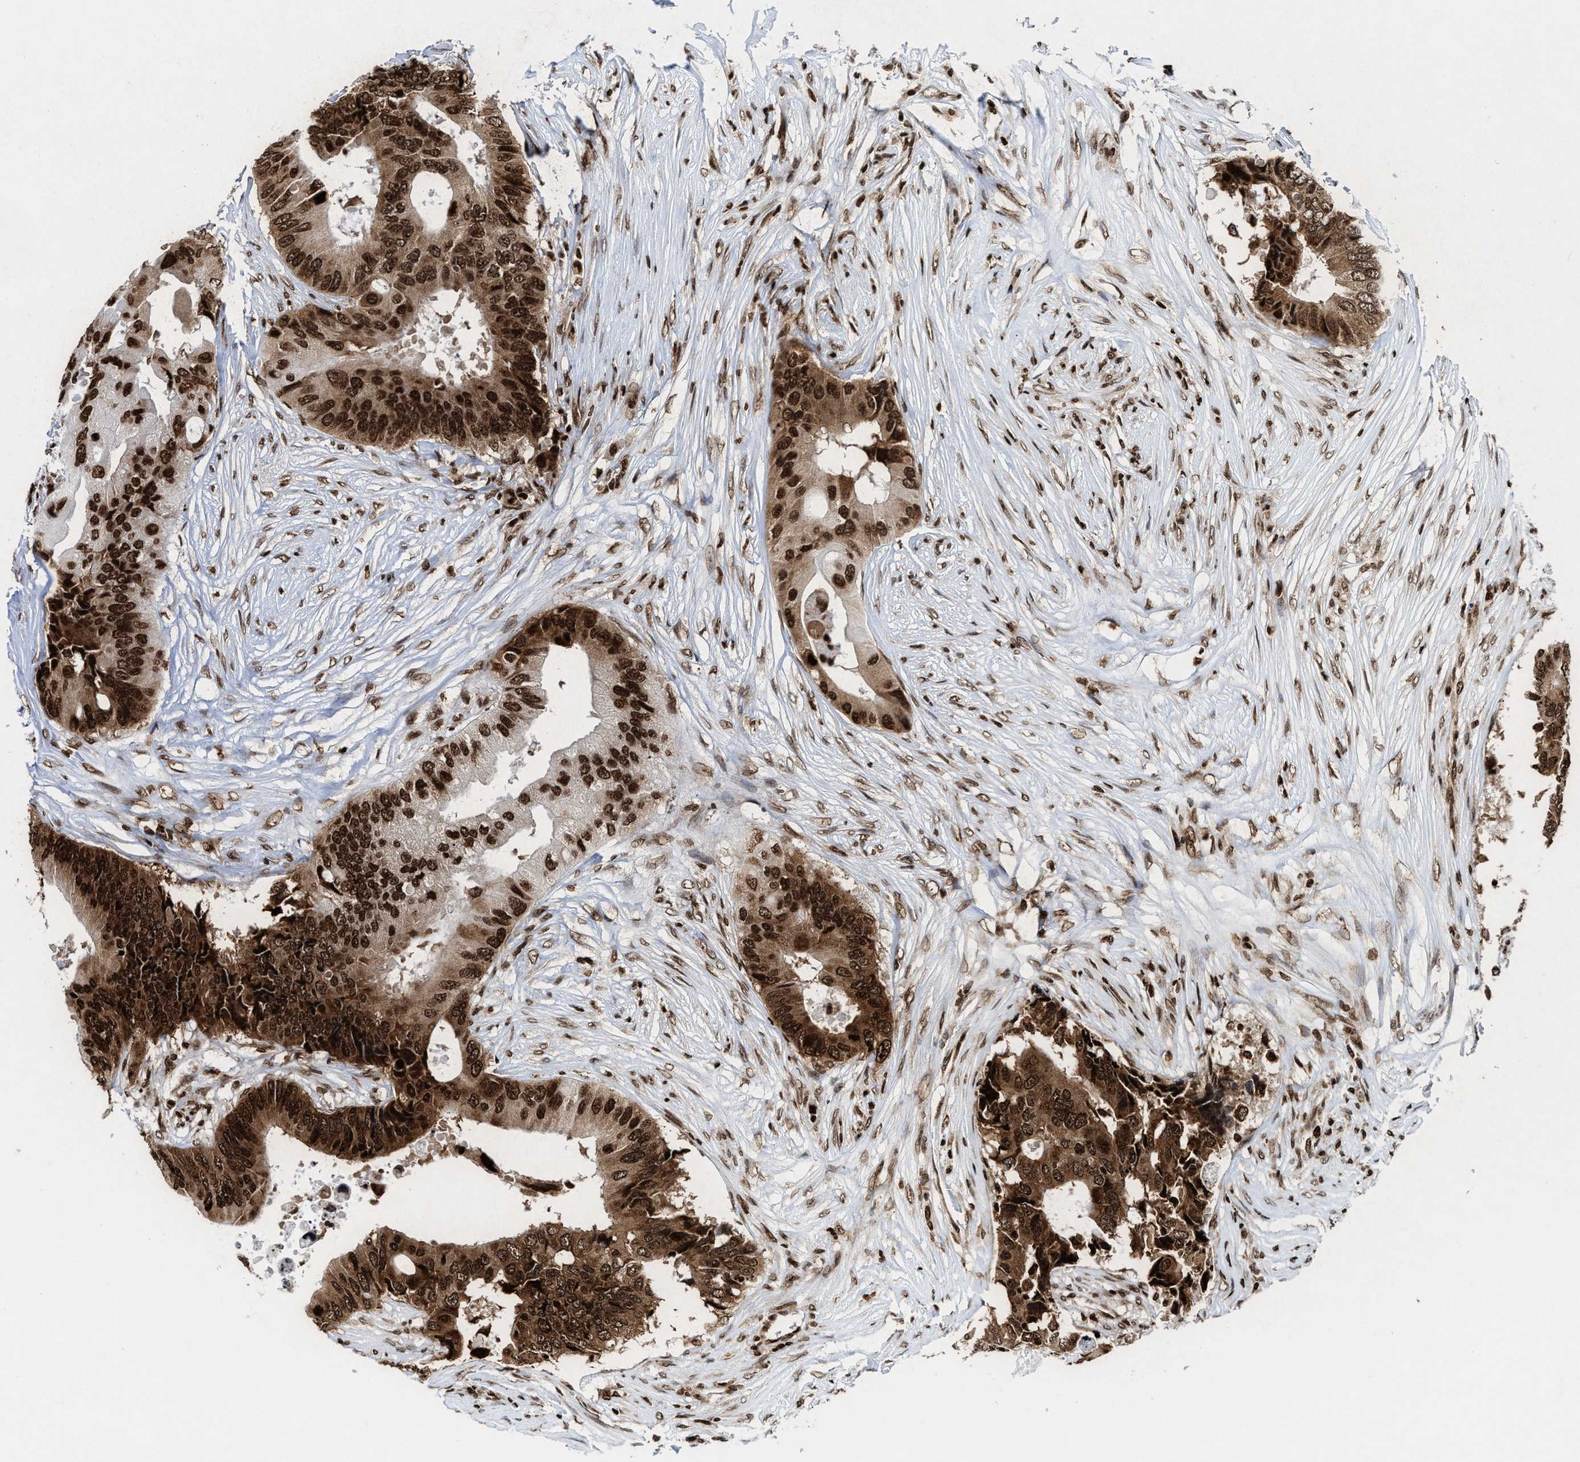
{"staining": {"intensity": "strong", "quantity": ">75%", "location": "cytoplasmic/membranous,nuclear"}, "tissue": "colorectal cancer", "cell_type": "Tumor cells", "image_type": "cancer", "snomed": [{"axis": "morphology", "description": "Adenocarcinoma, NOS"}, {"axis": "topography", "description": "Colon"}], "caption": "Human colorectal cancer stained with a protein marker displays strong staining in tumor cells.", "gene": "ALYREF", "patient": {"sex": "male", "age": 71}}